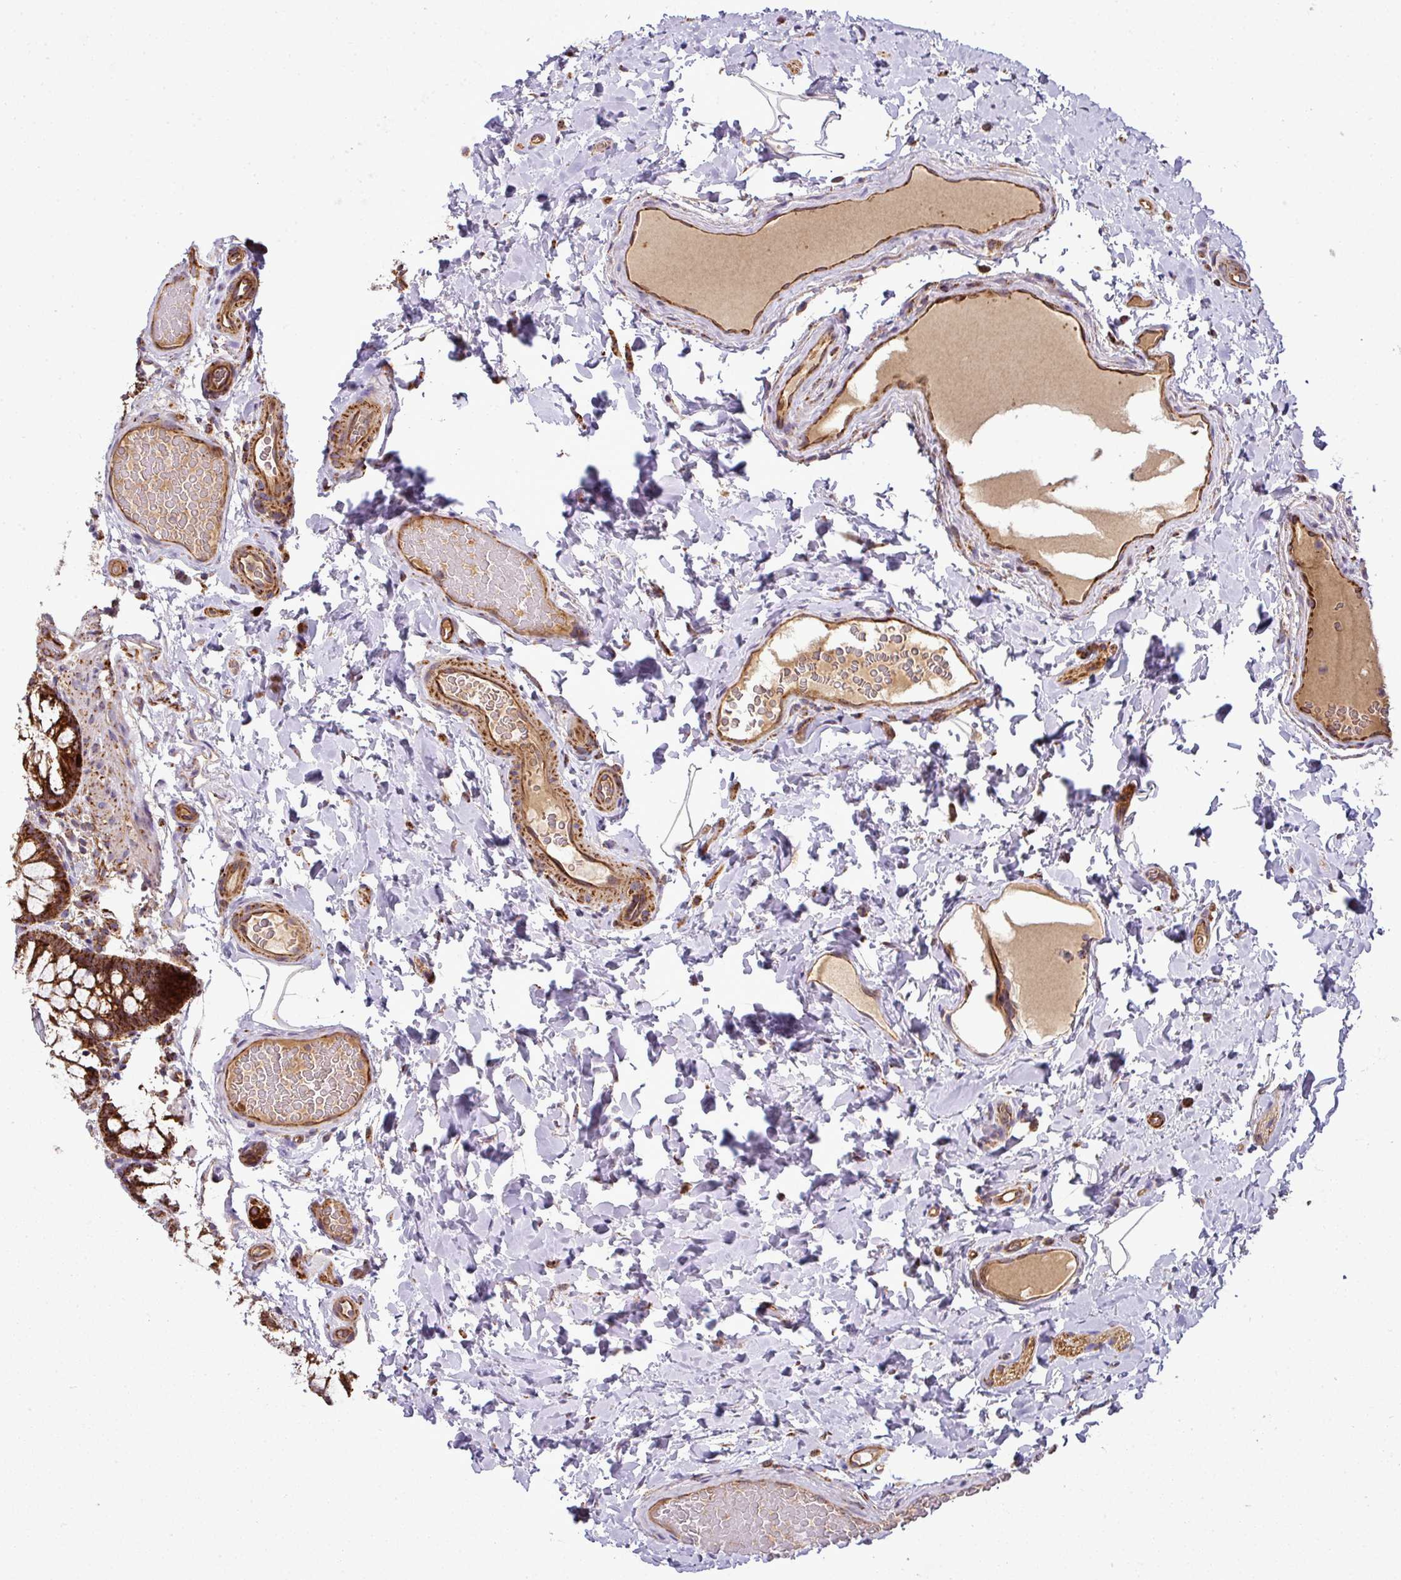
{"staining": {"intensity": "strong", "quantity": ">75%", "location": "cytoplasmic/membranous"}, "tissue": "colon", "cell_type": "Endothelial cells", "image_type": "normal", "snomed": [{"axis": "morphology", "description": "Normal tissue, NOS"}, {"axis": "topography", "description": "Colon"}], "caption": "Immunohistochemistry (IHC) micrograph of normal colon: human colon stained using immunohistochemistry (IHC) demonstrates high levels of strong protein expression localized specifically in the cytoplasmic/membranous of endothelial cells, appearing as a cytoplasmic/membranous brown color.", "gene": "PRELID3B", "patient": {"sex": "male", "age": 46}}